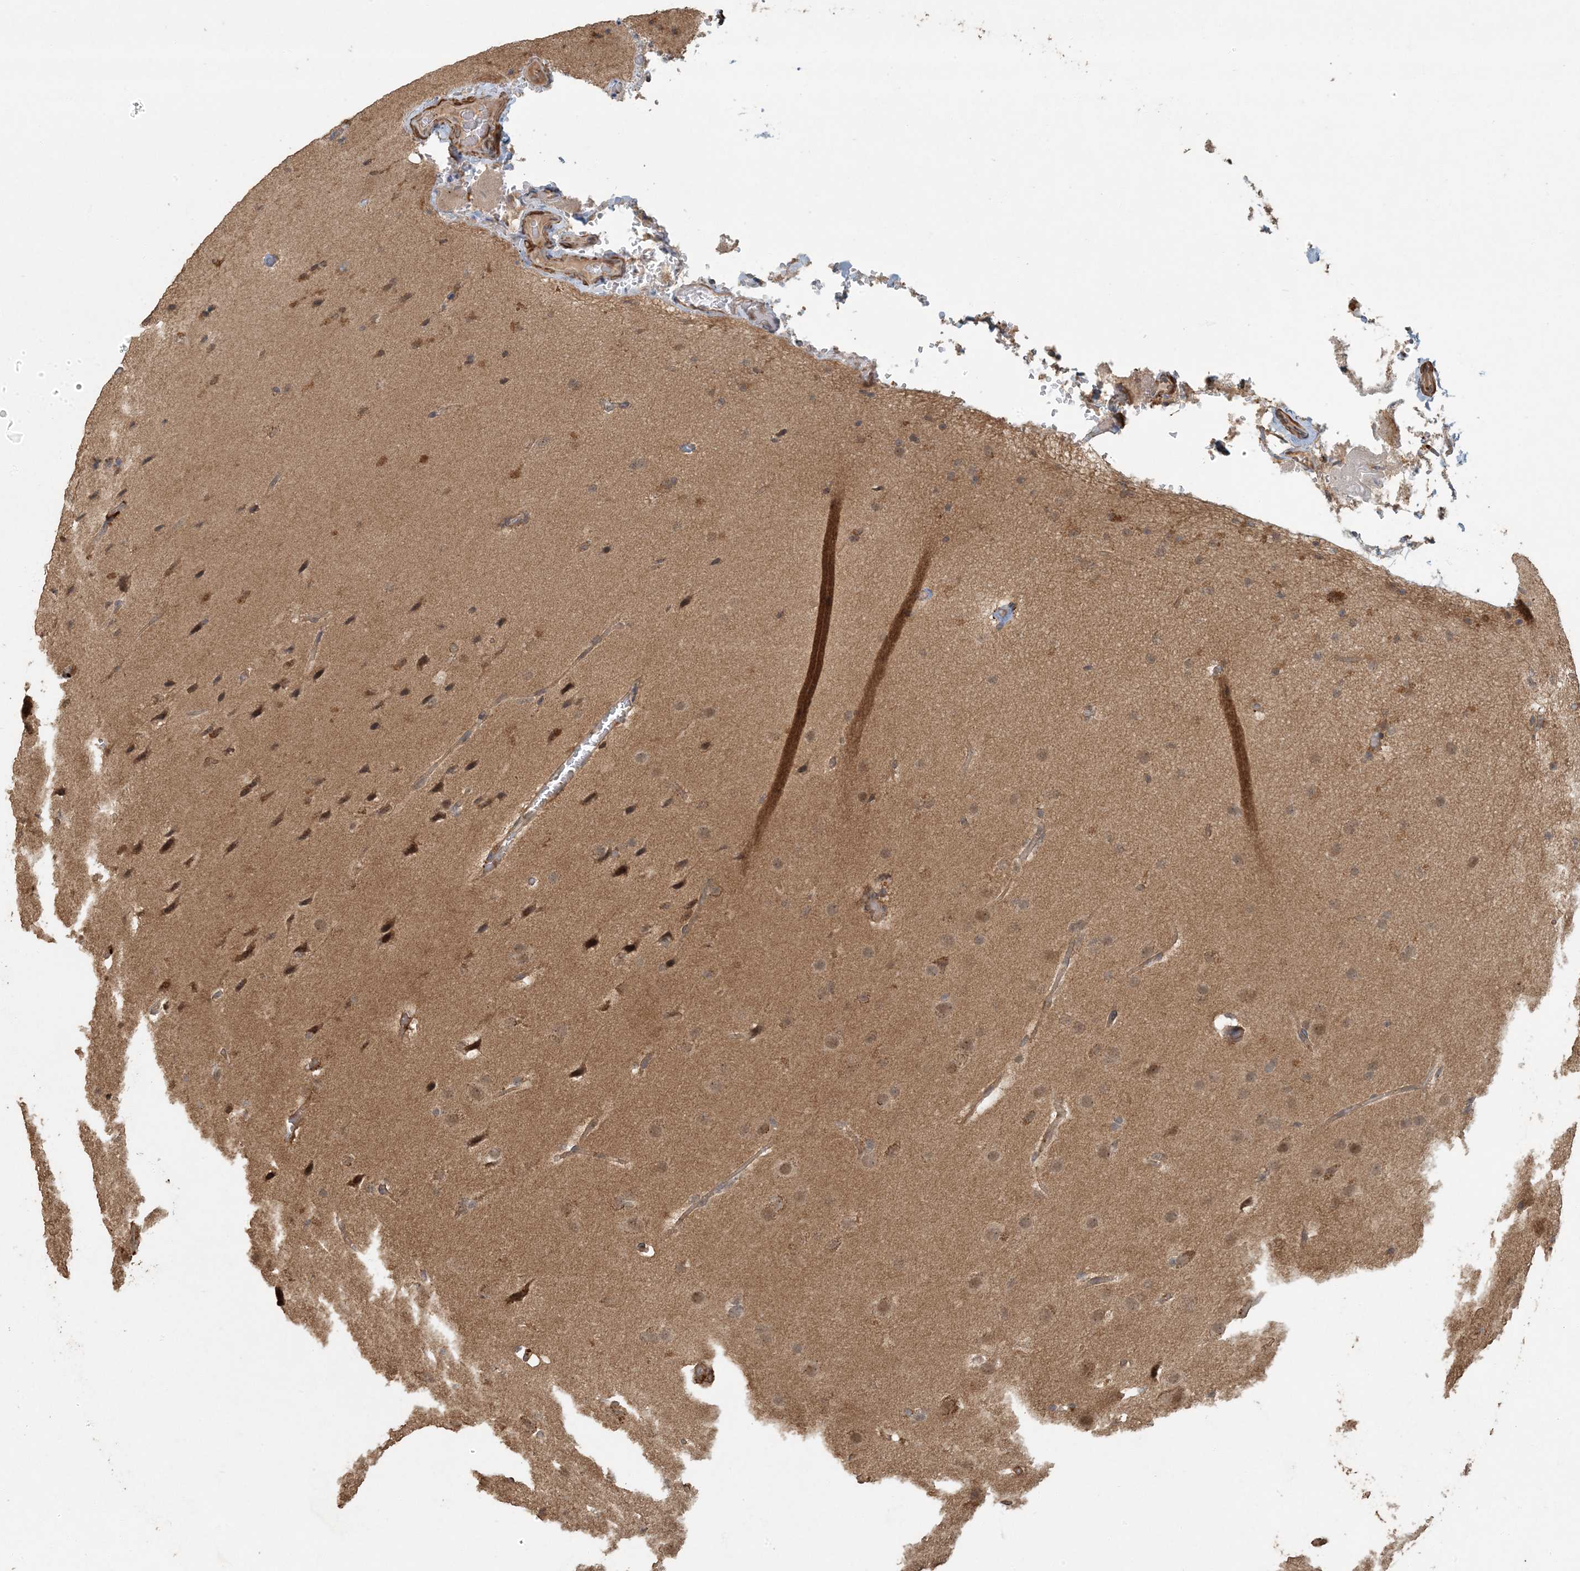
{"staining": {"intensity": "weak", "quantity": ">75%", "location": "cytoplasmic/membranous"}, "tissue": "glioma", "cell_type": "Tumor cells", "image_type": "cancer", "snomed": [{"axis": "morphology", "description": "Glioma, malignant, Low grade"}, {"axis": "topography", "description": "Brain"}], "caption": "Malignant low-grade glioma was stained to show a protein in brown. There is low levels of weak cytoplasmic/membranous positivity in about >75% of tumor cells.", "gene": "AK9", "patient": {"sex": "female", "age": 37}}